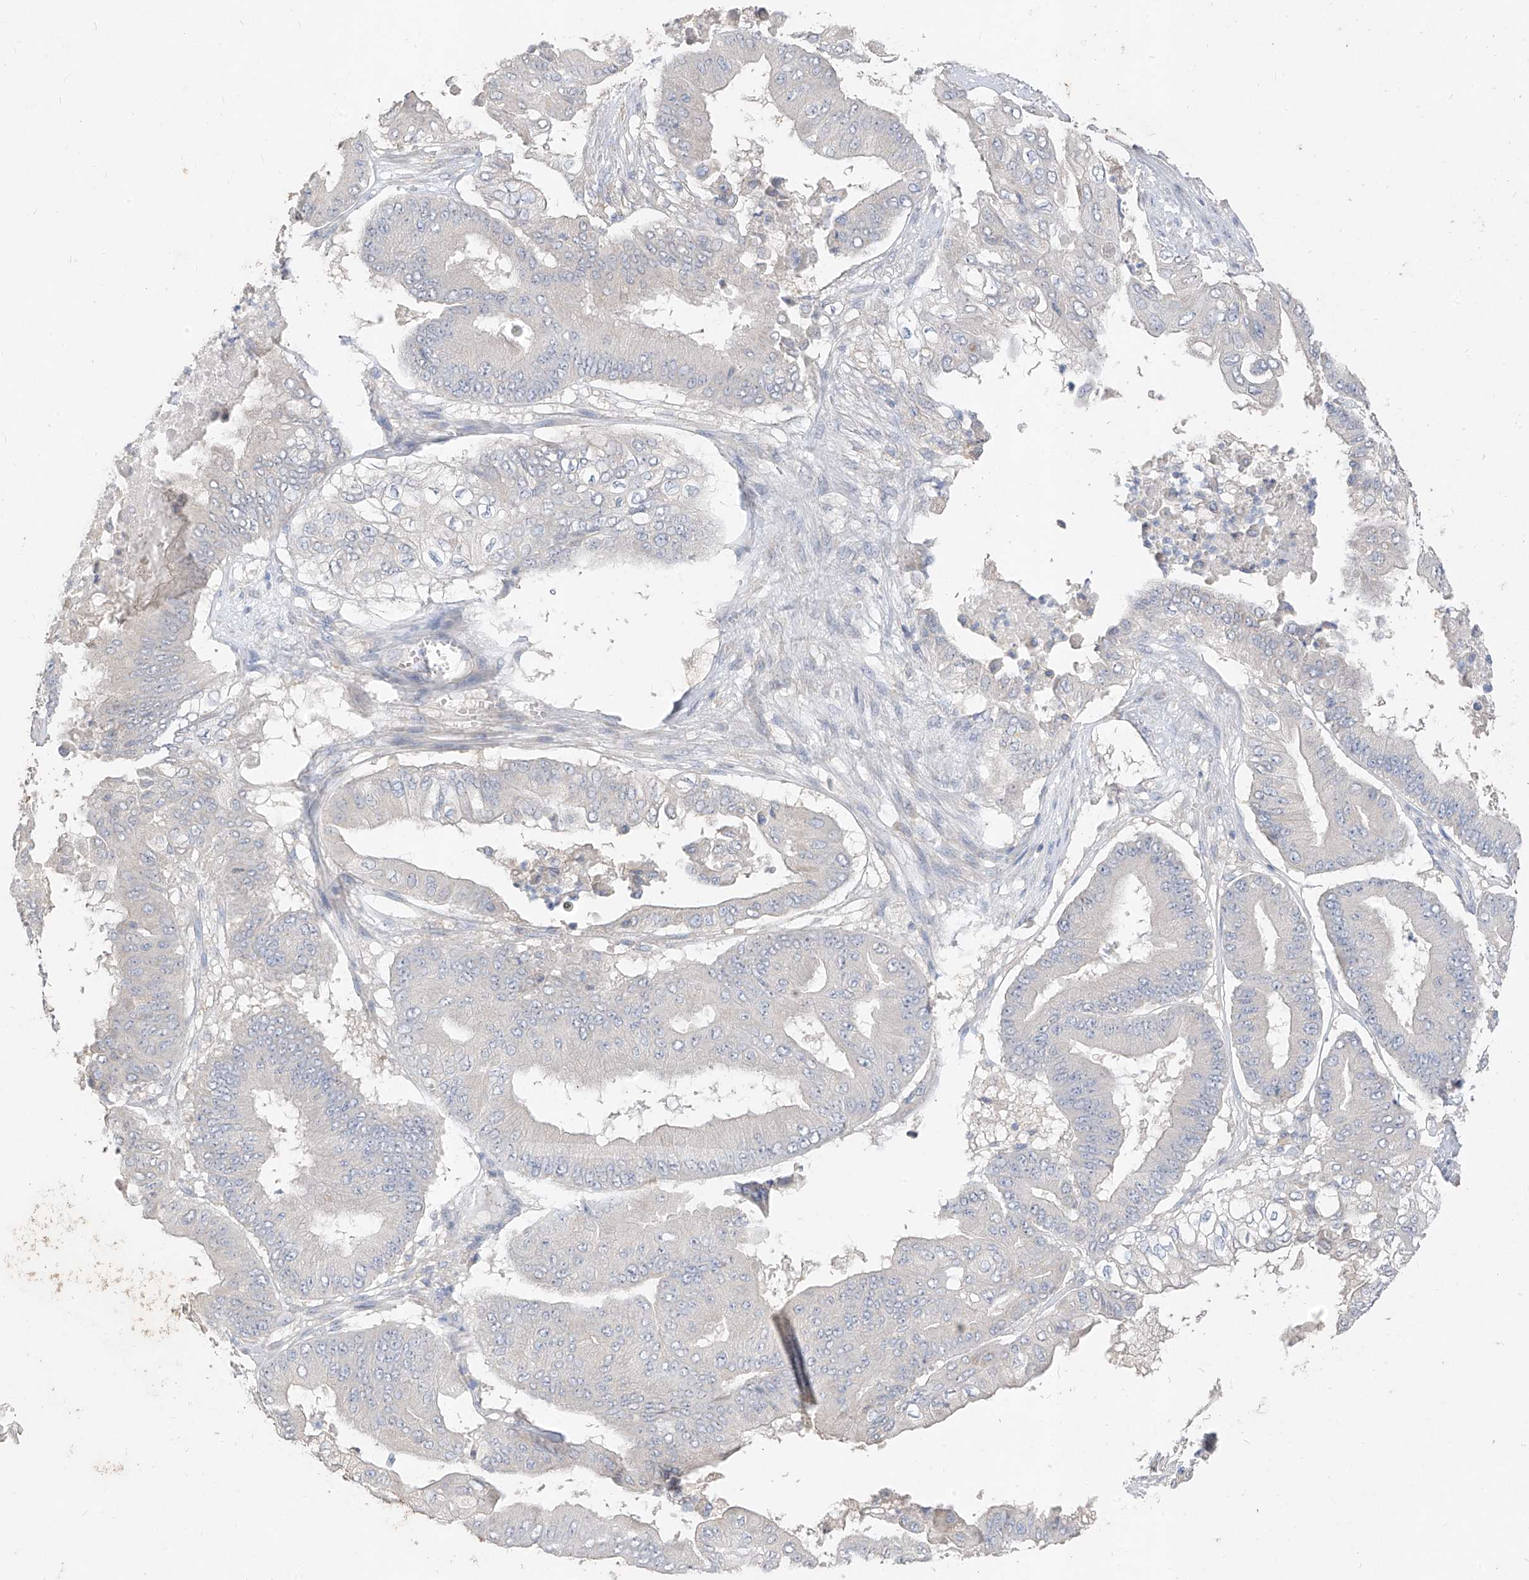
{"staining": {"intensity": "negative", "quantity": "none", "location": "none"}, "tissue": "pancreatic cancer", "cell_type": "Tumor cells", "image_type": "cancer", "snomed": [{"axis": "morphology", "description": "Adenocarcinoma, NOS"}, {"axis": "topography", "description": "Pancreas"}], "caption": "This is an IHC histopathology image of pancreatic adenocarcinoma. There is no expression in tumor cells.", "gene": "ZZEF1", "patient": {"sex": "female", "age": 77}}